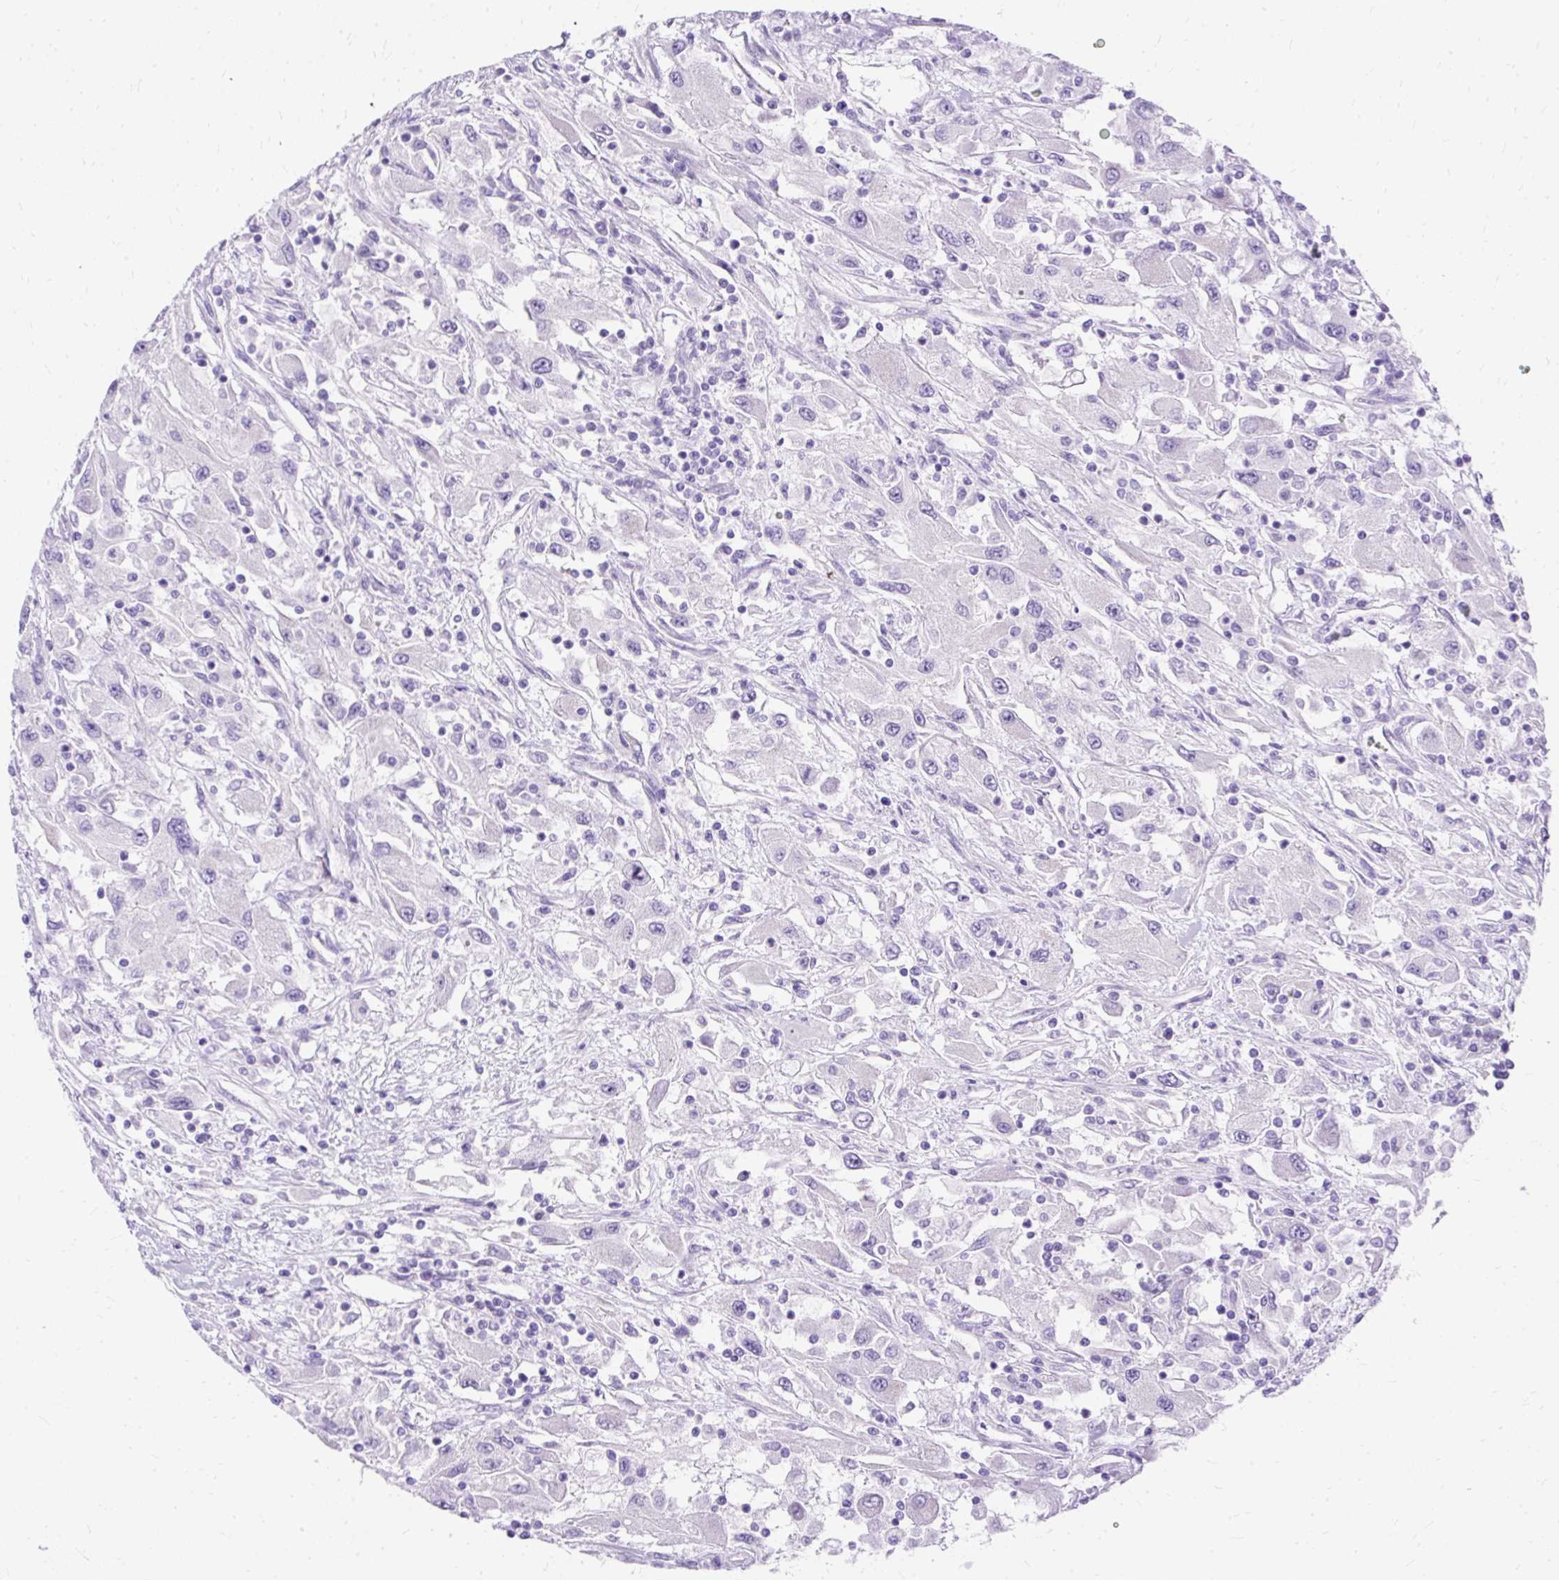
{"staining": {"intensity": "negative", "quantity": "none", "location": "none"}, "tissue": "renal cancer", "cell_type": "Tumor cells", "image_type": "cancer", "snomed": [{"axis": "morphology", "description": "Adenocarcinoma, NOS"}, {"axis": "topography", "description": "Kidney"}], "caption": "The immunohistochemistry (IHC) photomicrograph has no significant expression in tumor cells of renal cancer (adenocarcinoma) tissue.", "gene": "MYO6", "patient": {"sex": "female", "age": 67}}